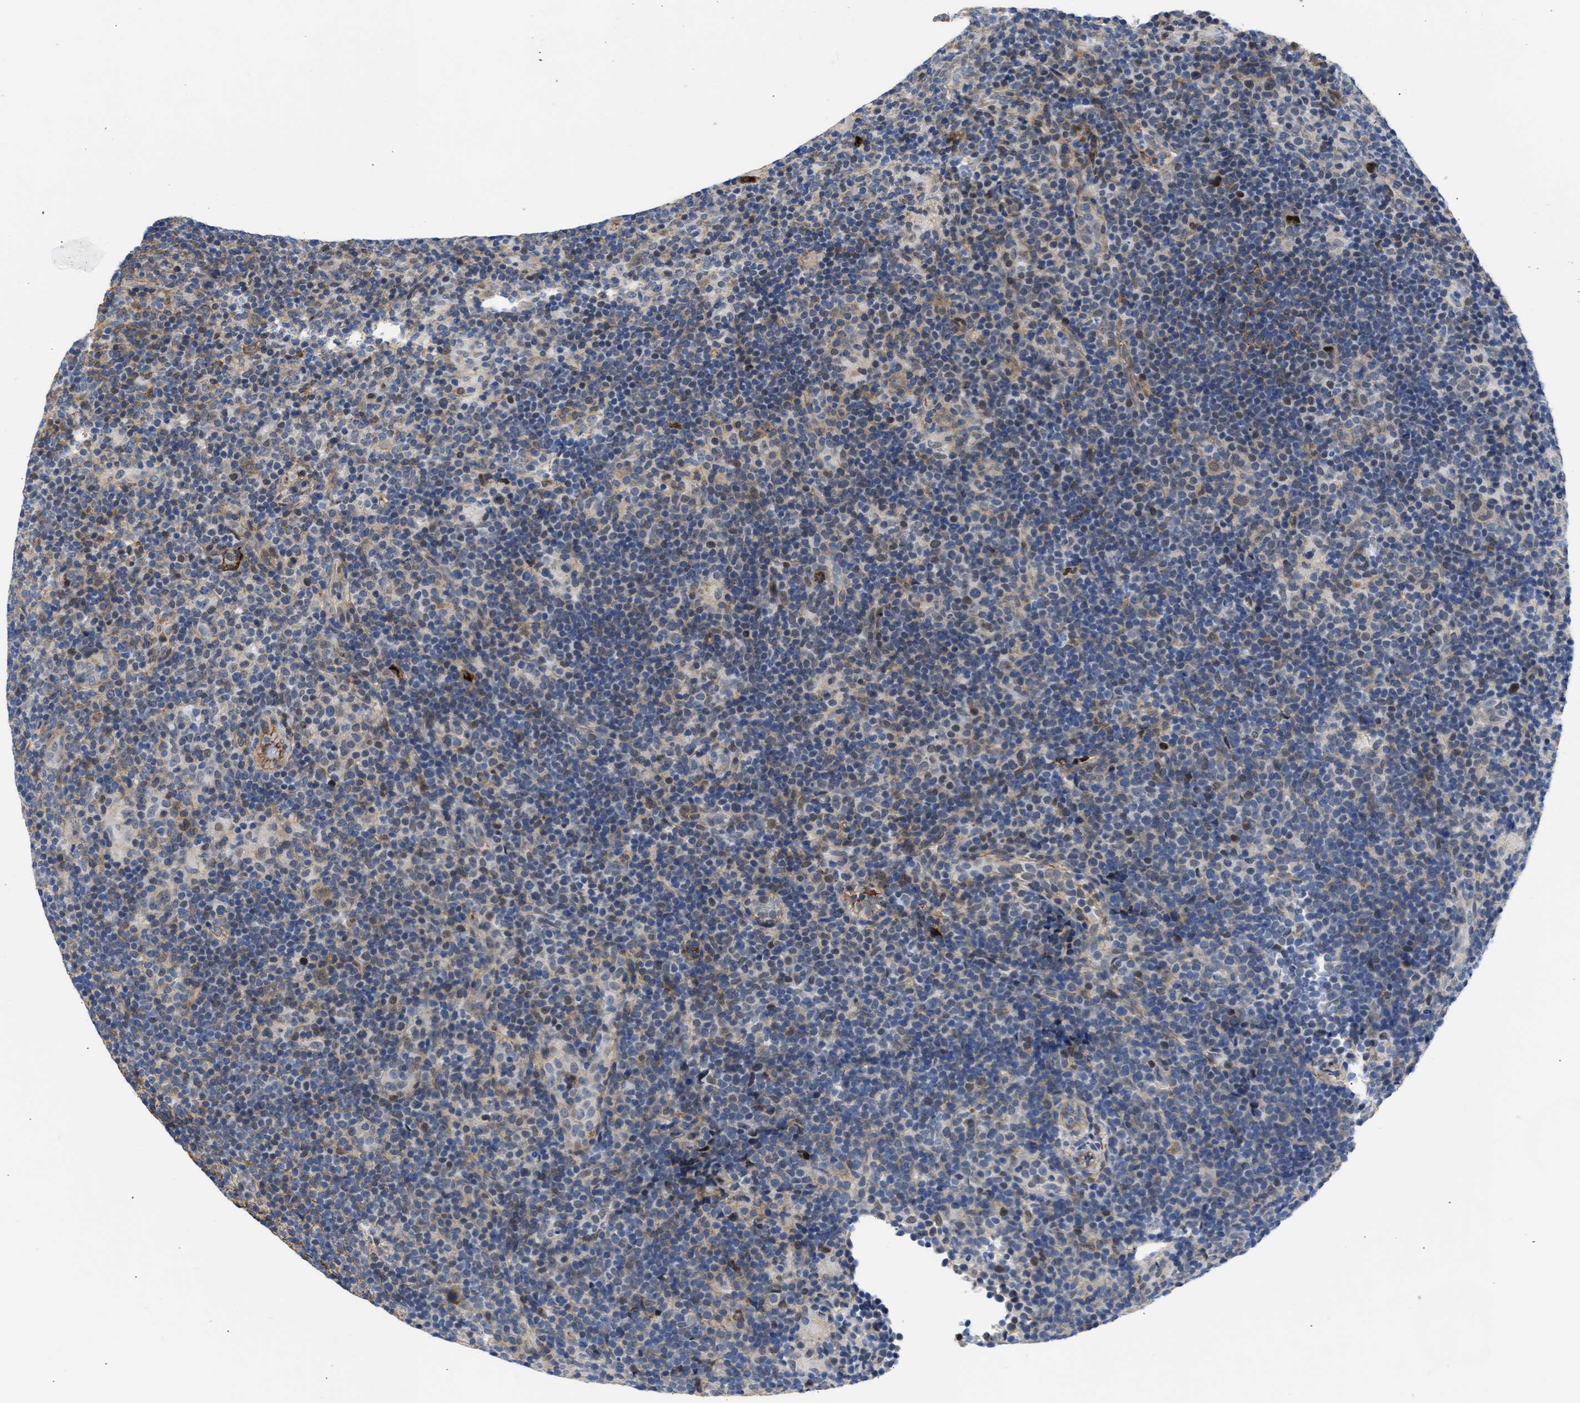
{"staining": {"intensity": "weak", "quantity": "25%-75%", "location": "cytoplasmic/membranous,nuclear"}, "tissue": "lymphoma", "cell_type": "Tumor cells", "image_type": "cancer", "snomed": [{"axis": "morphology", "description": "Hodgkin's disease, NOS"}, {"axis": "topography", "description": "Lymph node"}], "caption": "Protein staining by immunohistochemistry shows weak cytoplasmic/membranous and nuclear positivity in about 25%-75% of tumor cells in Hodgkin's disease. Nuclei are stained in blue.", "gene": "MAS1L", "patient": {"sex": "female", "age": 57}}